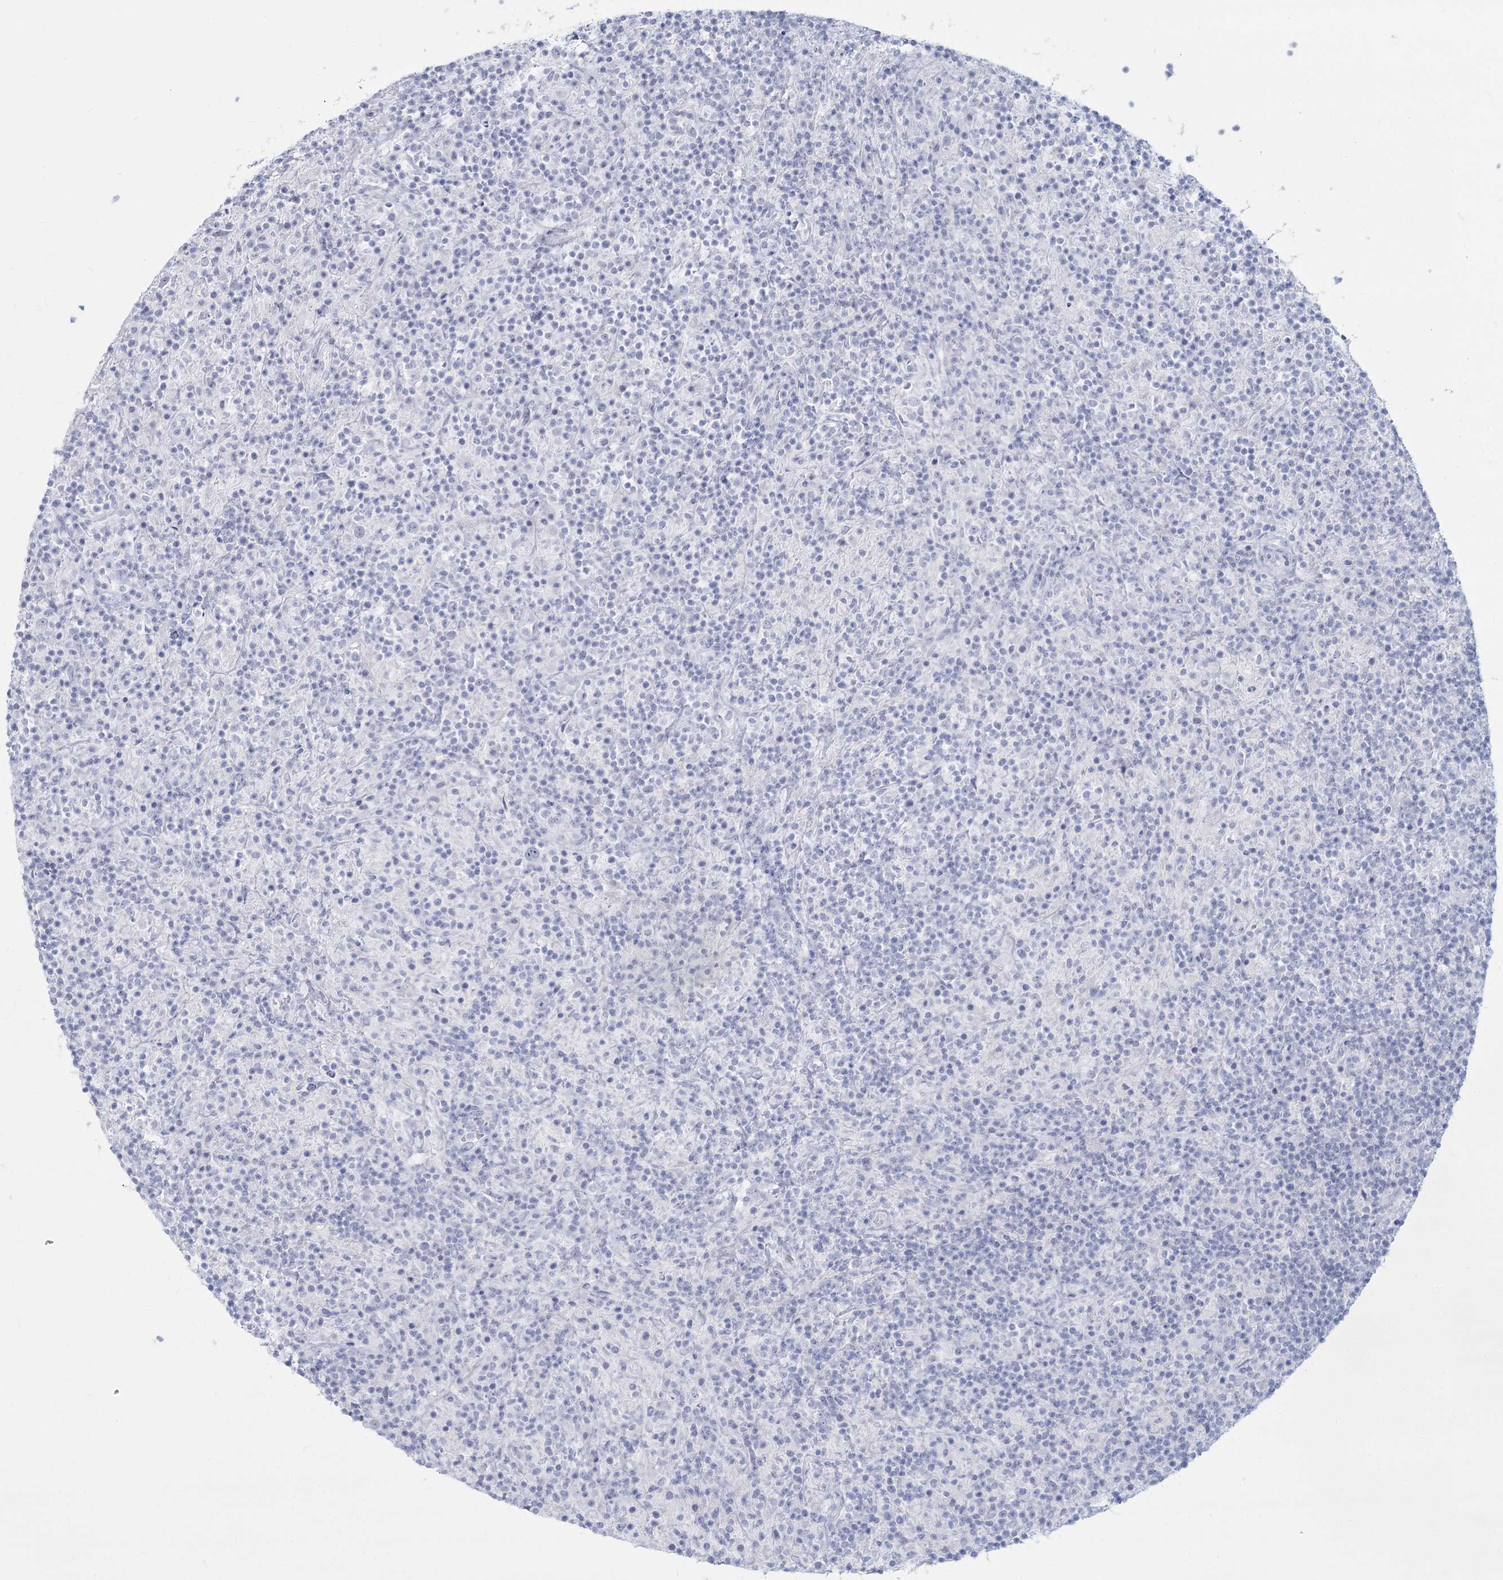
{"staining": {"intensity": "negative", "quantity": "none", "location": "none"}, "tissue": "lymphoma", "cell_type": "Tumor cells", "image_type": "cancer", "snomed": [{"axis": "morphology", "description": "Hodgkin's disease, NOS"}, {"axis": "topography", "description": "Lymph node"}], "caption": "Immunohistochemistry of human Hodgkin's disease shows no expression in tumor cells.", "gene": "SLC6A19", "patient": {"sex": "male", "age": 70}}